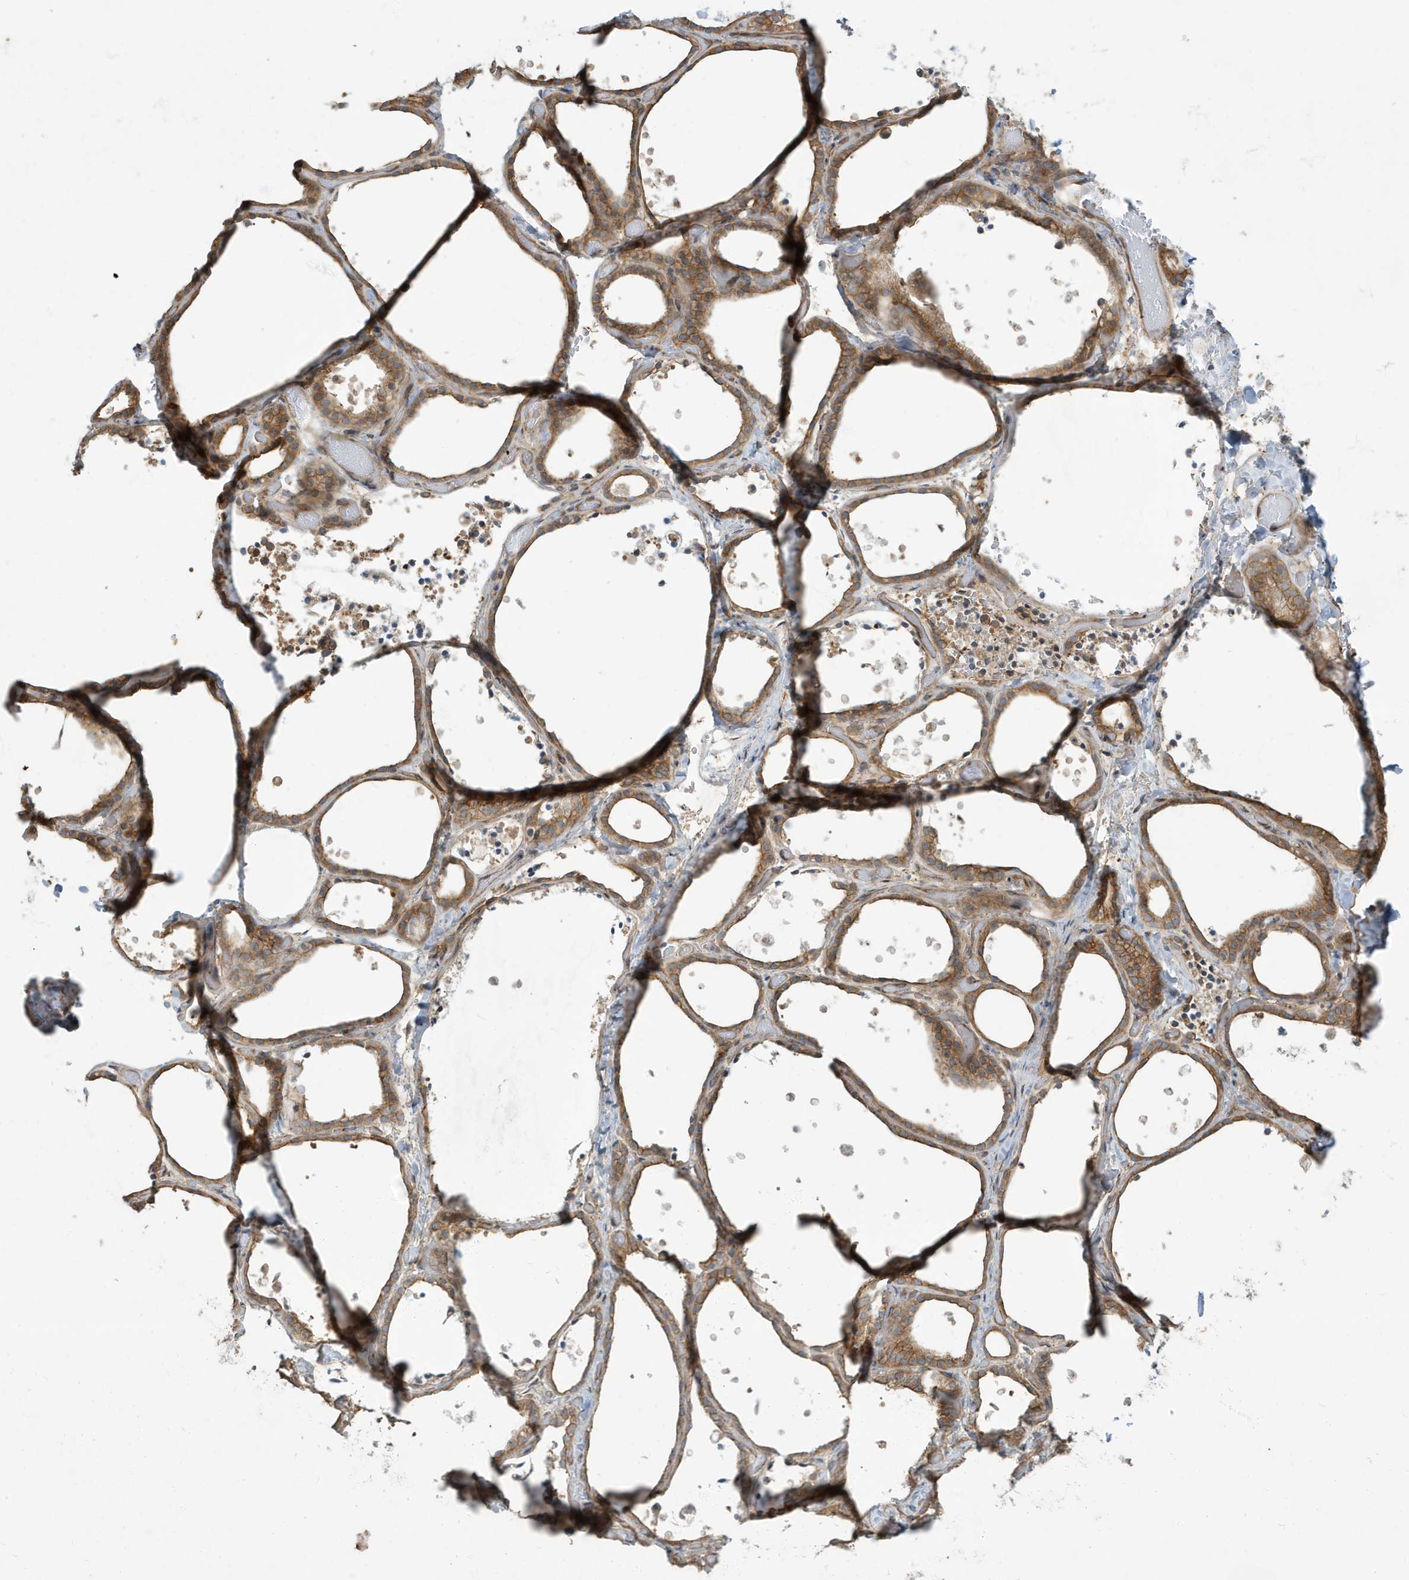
{"staining": {"intensity": "moderate", "quantity": ">75%", "location": "cytoplasmic/membranous"}, "tissue": "thyroid gland", "cell_type": "Glandular cells", "image_type": "normal", "snomed": [{"axis": "morphology", "description": "Normal tissue, NOS"}, {"axis": "topography", "description": "Thyroid gland"}], "caption": "Normal thyroid gland demonstrates moderate cytoplasmic/membranous expression in about >75% of glandular cells (brown staining indicates protein expression, while blue staining denotes nuclei)..", "gene": "ATP23", "patient": {"sex": "female", "age": 44}}